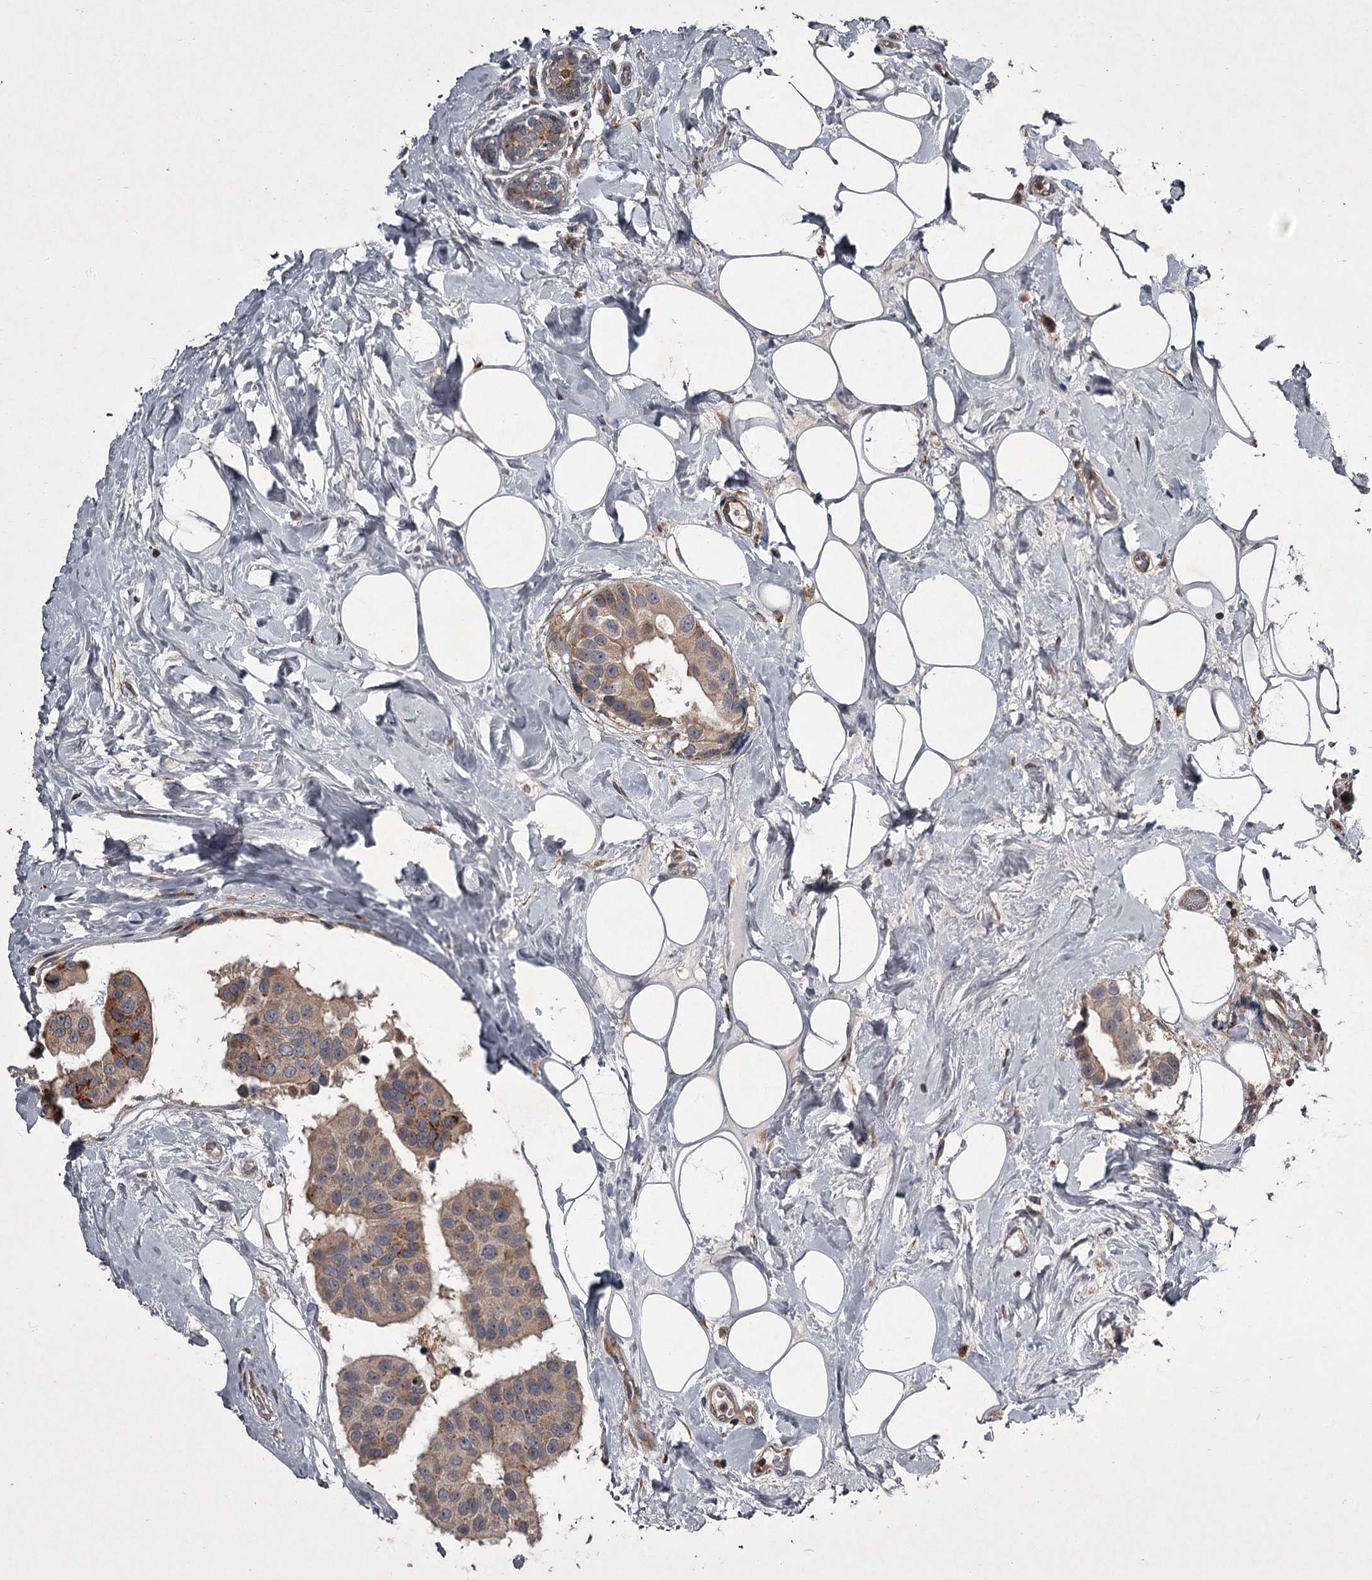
{"staining": {"intensity": "weak", "quantity": ">75%", "location": "cytoplasmic/membranous"}, "tissue": "breast cancer", "cell_type": "Tumor cells", "image_type": "cancer", "snomed": [{"axis": "morphology", "description": "Normal tissue, NOS"}, {"axis": "morphology", "description": "Duct carcinoma"}, {"axis": "topography", "description": "Breast"}], "caption": "The micrograph reveals immunohistochemical staining of breast cancer. There is weak cytoplasmic/membranous staining is seen in about >75% of tumor cells.", "gene": "UNC93B1", "patient": {"sex": "female", "age": 39}}